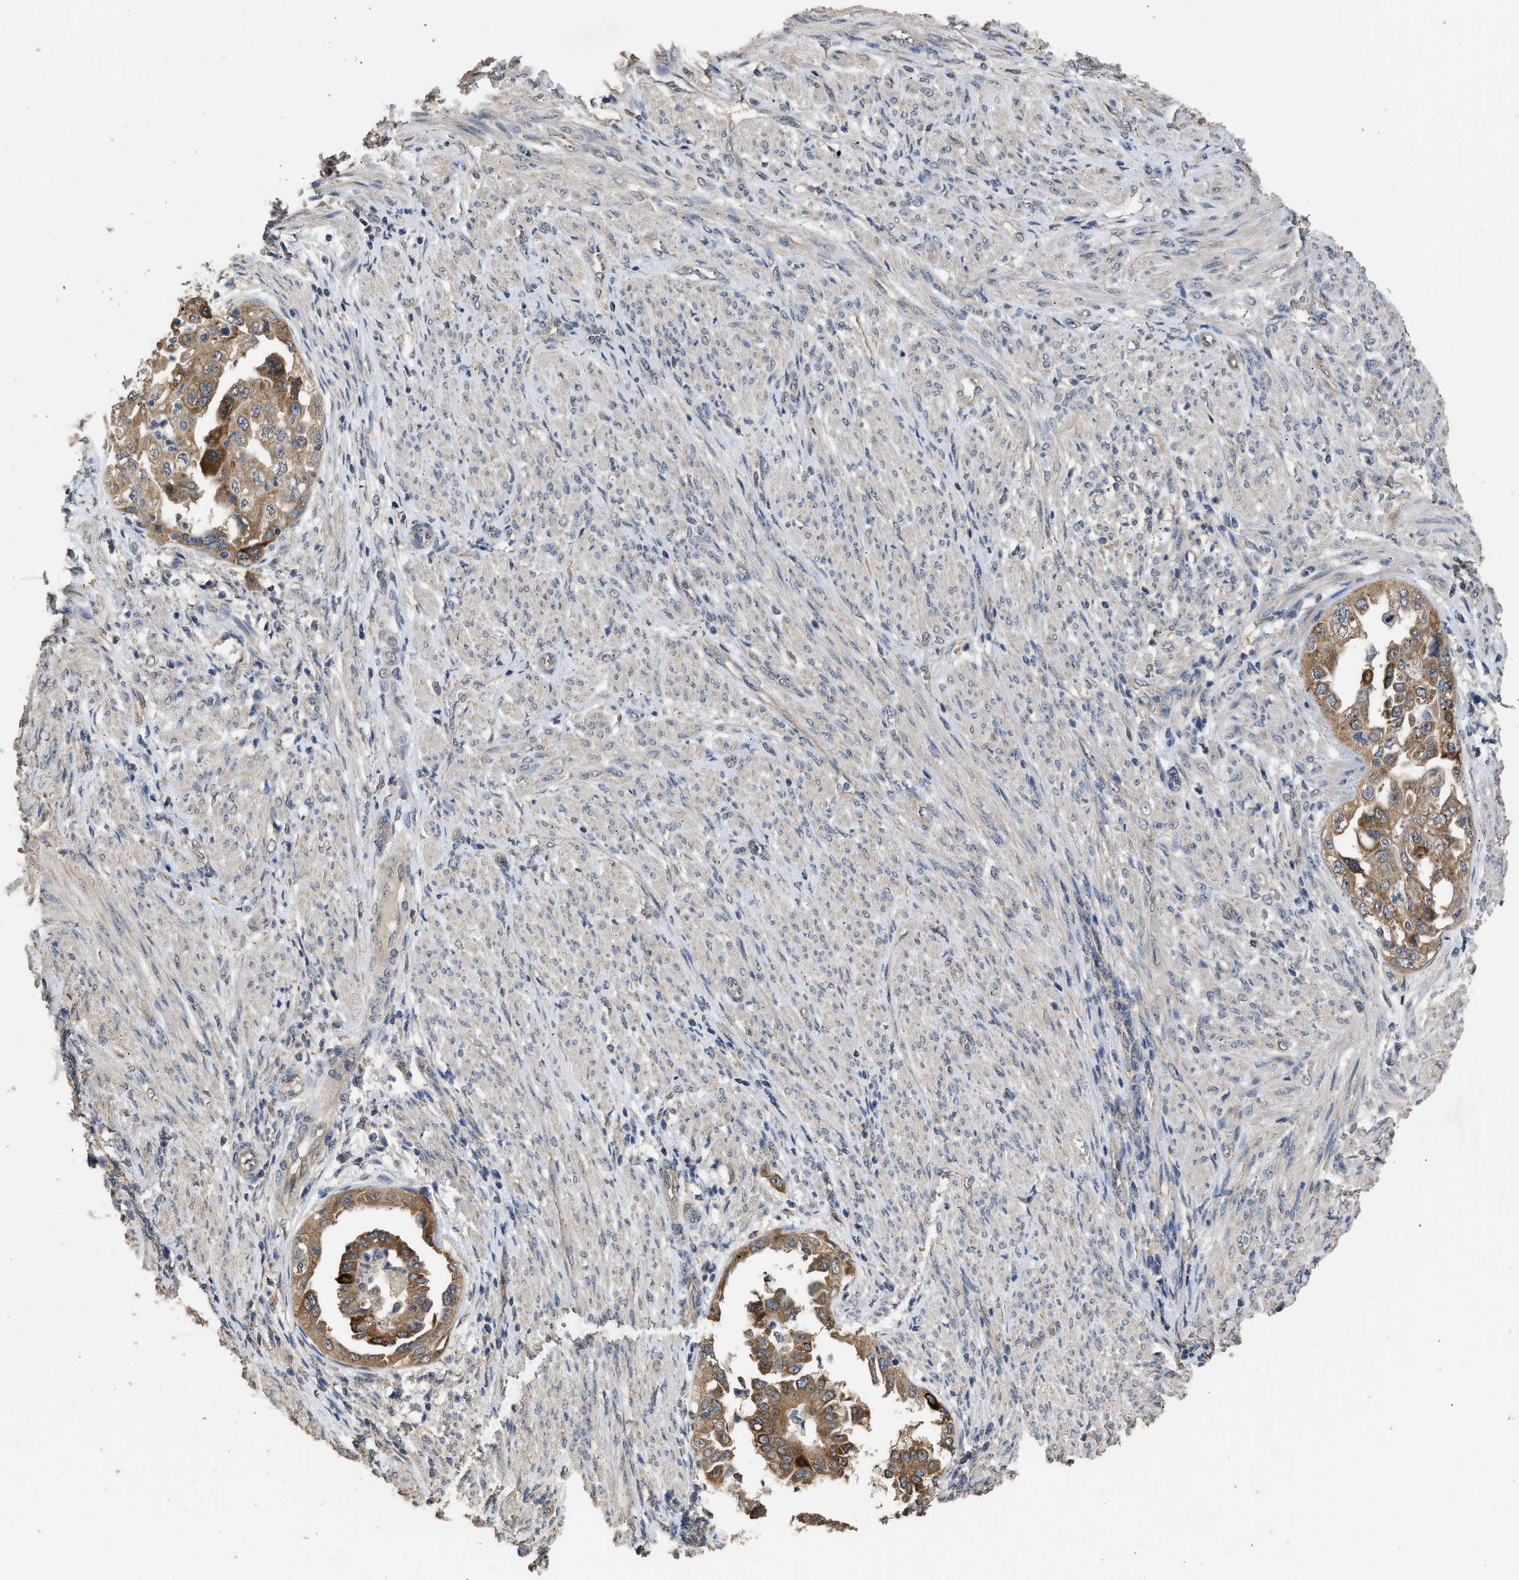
{"staining": {"intensity": "moderate", "quantity": ">75%", "location": "cytoplasmic/membranous"}, "tissue": "endometrial cancer", "cell_type": "Tumor cells", "image_type": "cancer", "snomed": [{"axis": "morphology", "description": "Adenocarcinoma, NOS"}, {"axis": "topography", "description": "Endometrium"}], "caption": "Human endometrial cancer (adenocarcinoma) stained for a protein (brown) reveals moderate cytoplasmic/membranous positive expression in about >75% of tumor cells.", "gene": "SPINT2", "patient": {"sex": "female", "age": 85}}